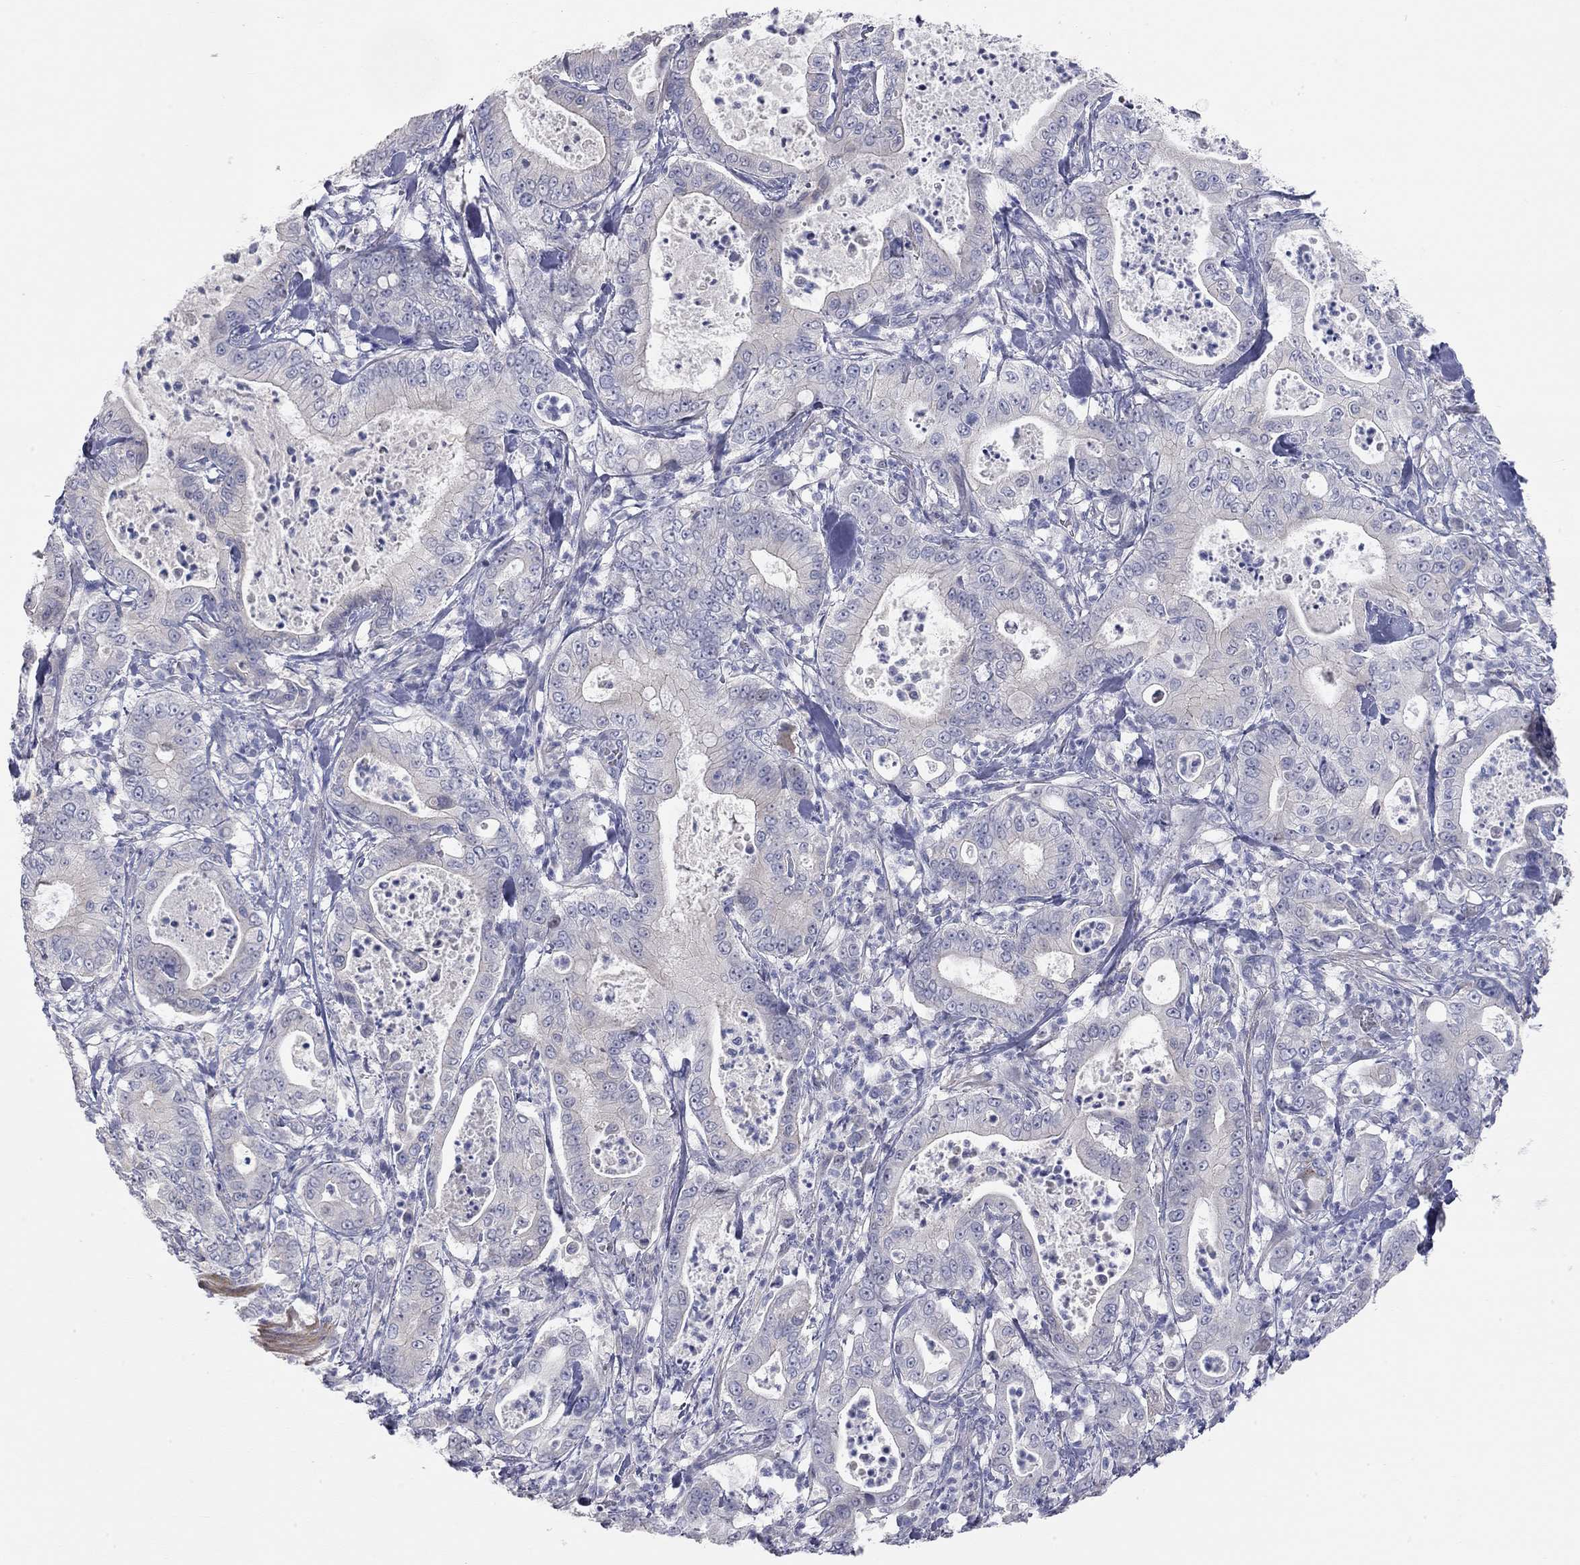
{"staining": {"intensity": "negative", "quantity": "none", "location": "none"}, "tissue": "pancreatic cancer", "cell_type": "Tumor cells", "image_type": "cancer", "snomed": [{"axis": "morphology", "description": "Adenocarcinoma, NOS"}, {"axis": "topography", "description": "Pancreas"}], "caption": "This is an immunohistochemistry photomicrograph of adenocarcinoma (pancreatic). There is no positivity in tumor cells.", "gene": "PAPSS2", "patient": {"sex": "male", "age": 71}}